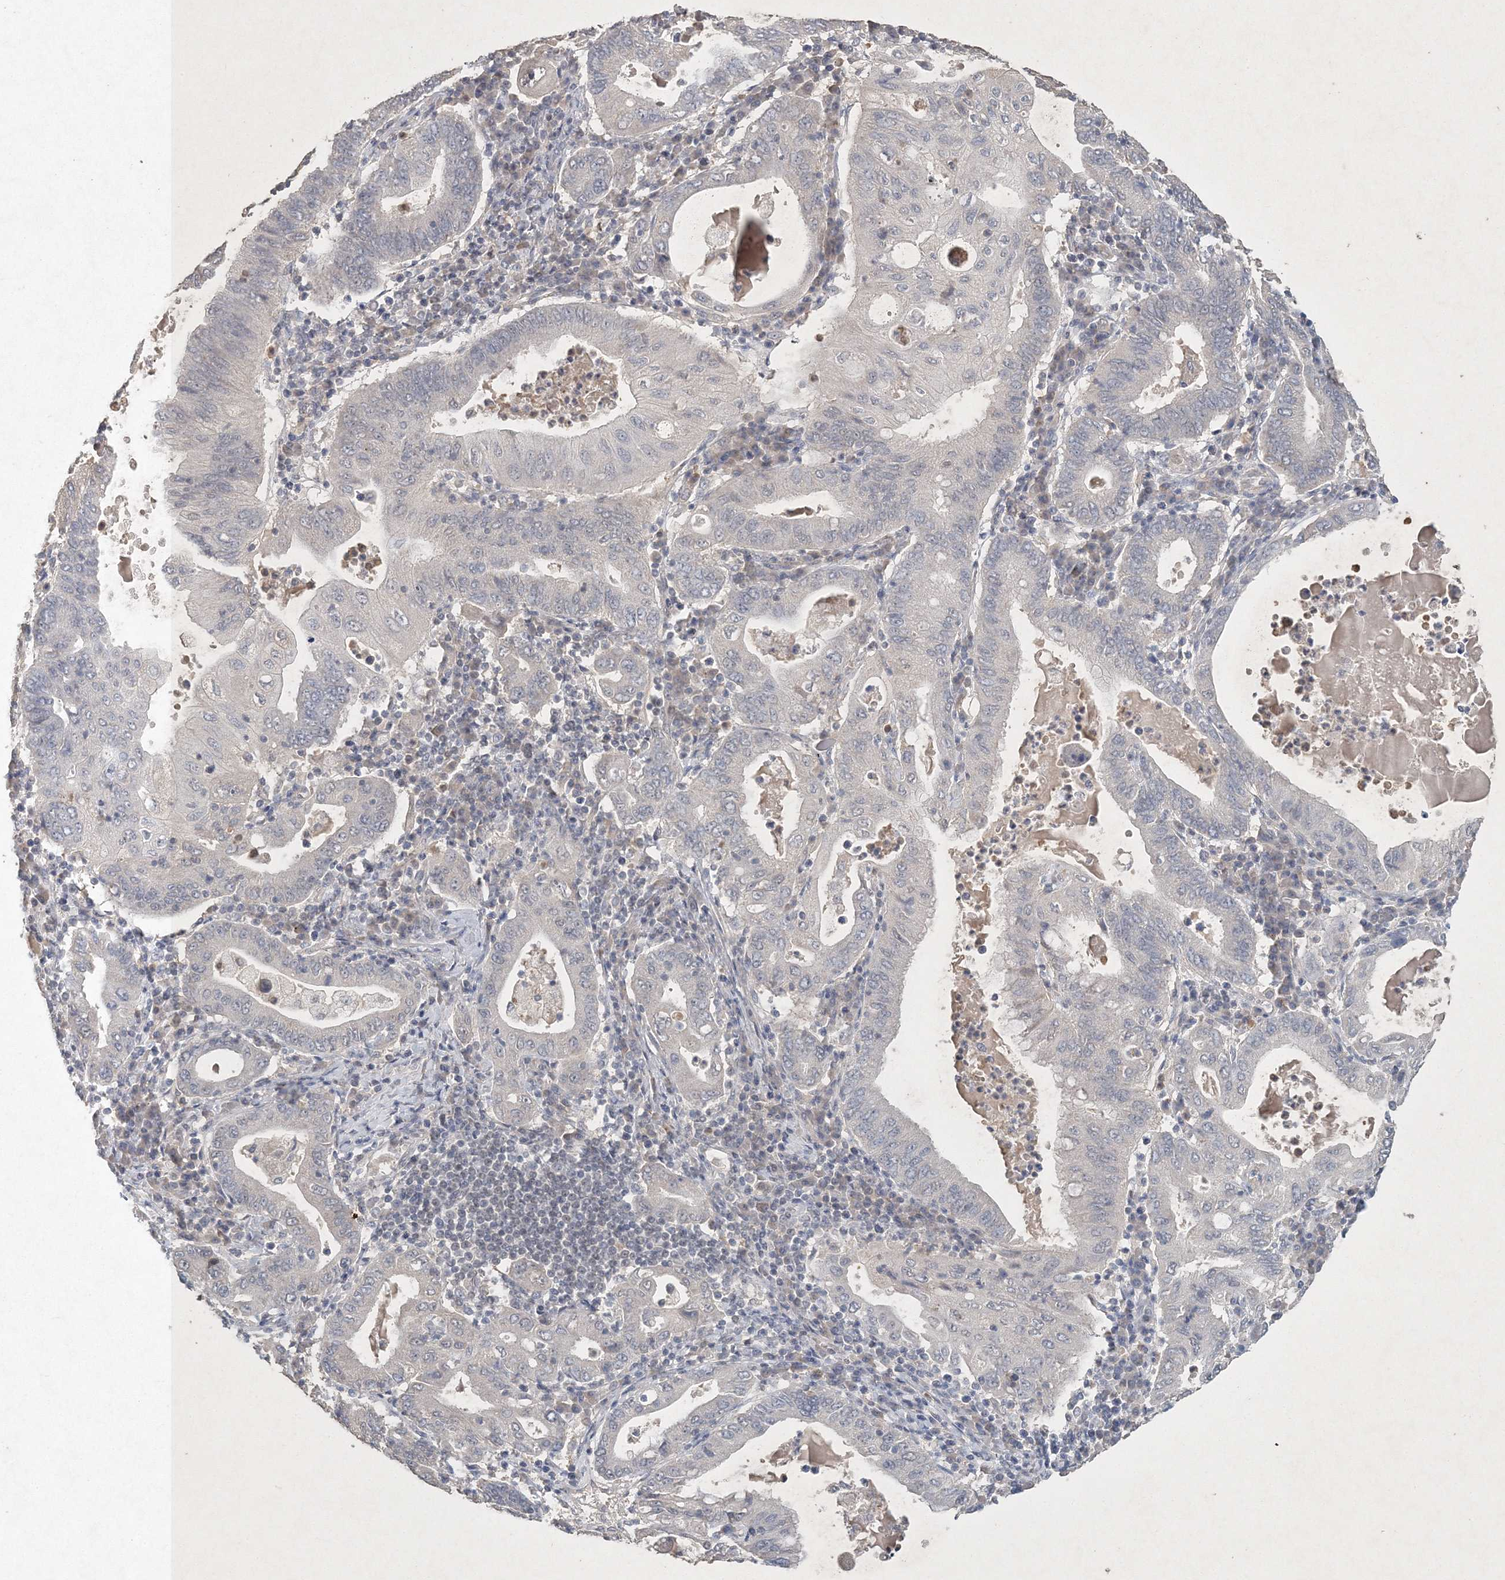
{"staining": {"intensity": "negative", "quantity": "none", "location": "none"}, "tissue": "stomach cancer", "cell_type": "Tumor cells", "image_type": "cancer", "snomed": [{"axis": "morphology", "description": "Normal tissue, NOS"}, {"axis": "morphology", "description": "Adenocarcinoma, NOS"}, {"axis": "topography", "description": "Esophagus"}, {"axis": "topography", "description": "Stomach, upper"}, {"axis": "topography", "description": "Peripheral nerve tissue"}], "caption": "Immunohistochemistry of stomach cancer (adenocarcinoma) shows no staining in tumor cells. Brightfield microscopy of IHC stained with DAB (brown) and hematoxylin (blue), captured at high magnification.", "gene": "UIMC1", "patient": {"sex": "male", "age": 62}}